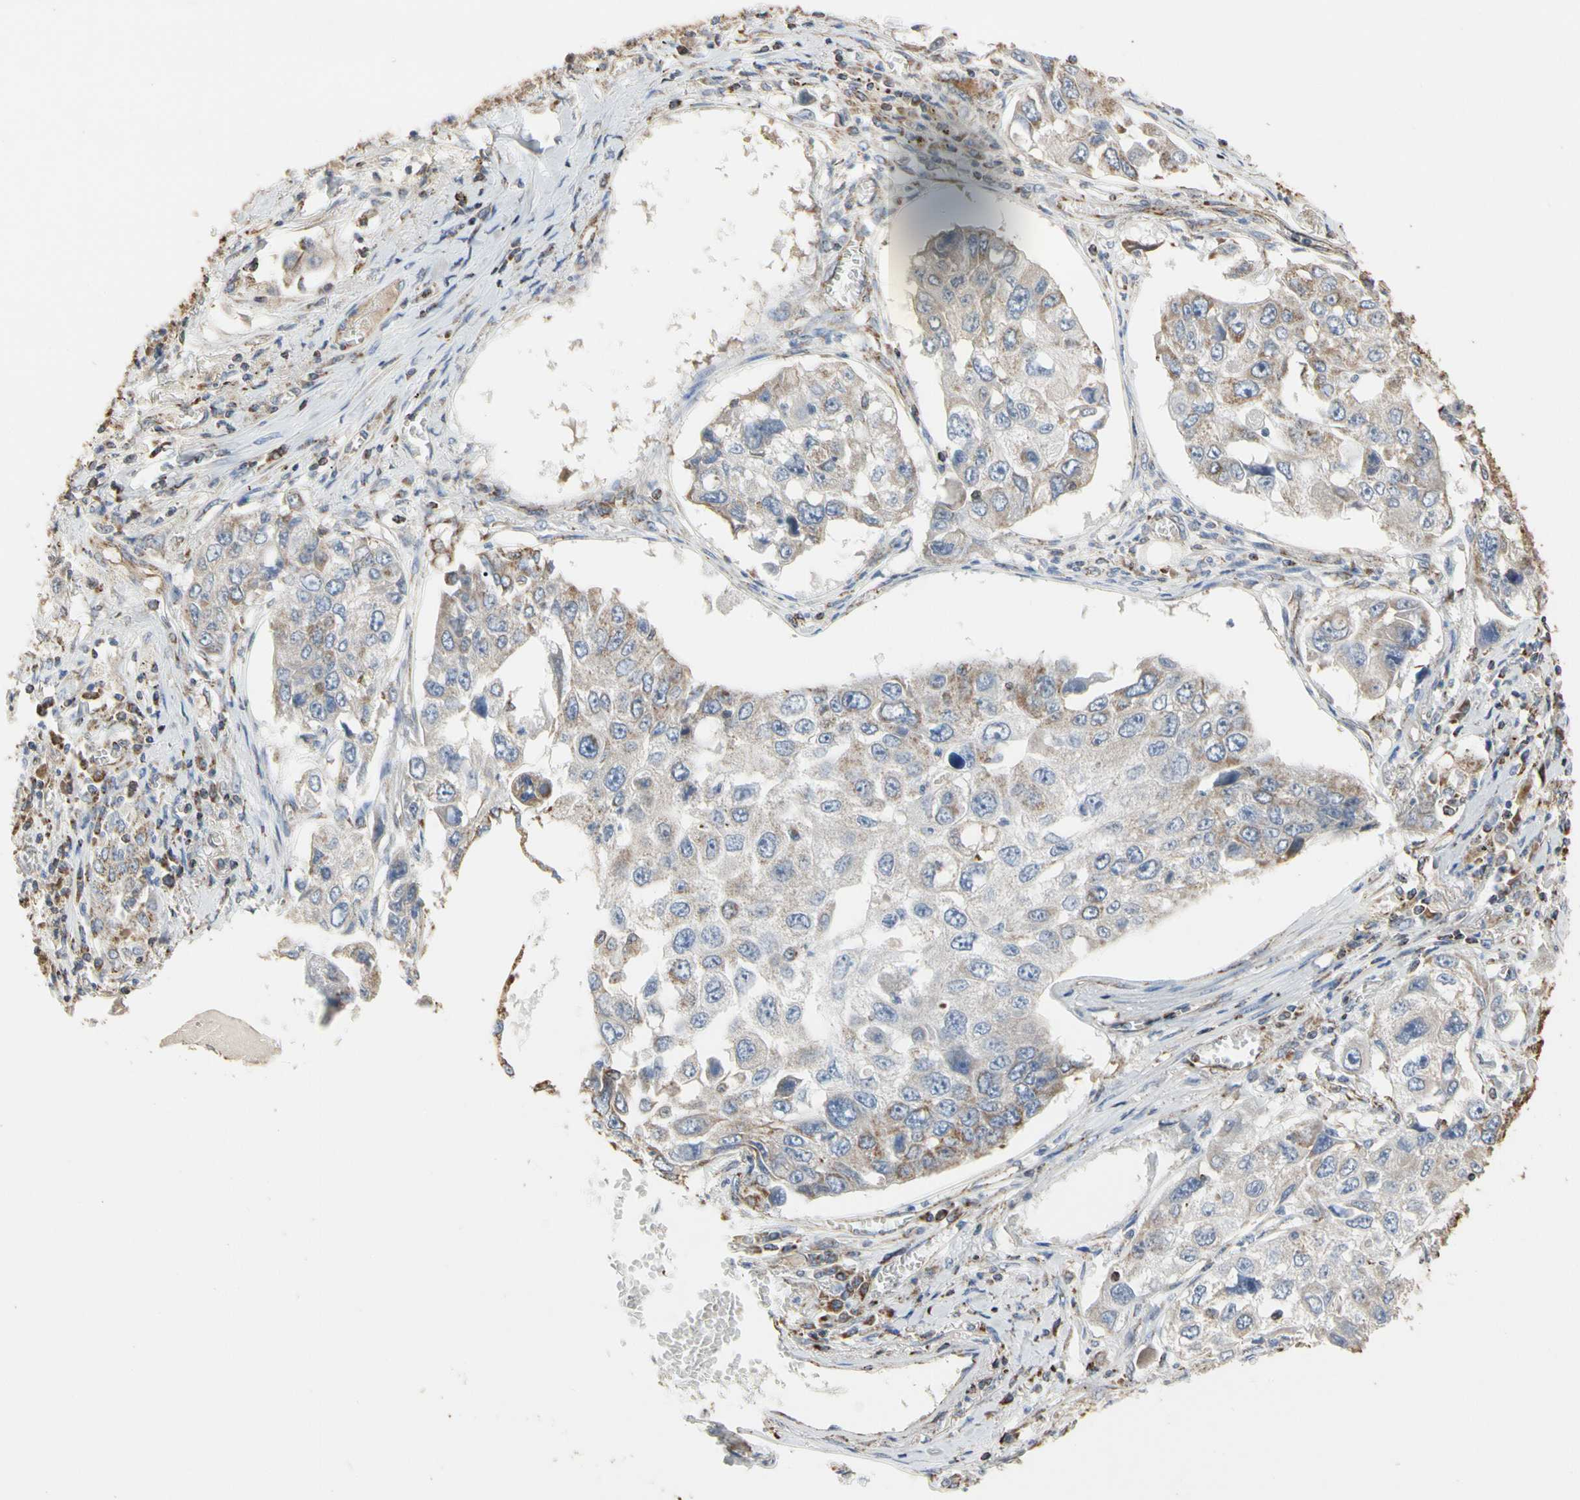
{"staining": {"intensity": "negative", "quantity": "none", "location": "none"}, "tissue": "lung cancer", "cell_type": "Tumor cells", "image_type": "cancer", "snomed": [{"axis": "morphology", "description": "Squamous cell carcinoma, NOS"}, {"axis": "topography", "description": "Lung"}], "caption": "High power microscopy histopathology image of an immunohistochemistry (IHC) histopathology image of lung cancer, revealing no significant positivity in tumor cells. (Brightfield microscopy of DAB (3,3'-diaminobenzidine) immunohistochemistry (IHC) at high magnification).", "gene": "TUBA1A", "patient": {"sex": "male", "age": 71}}